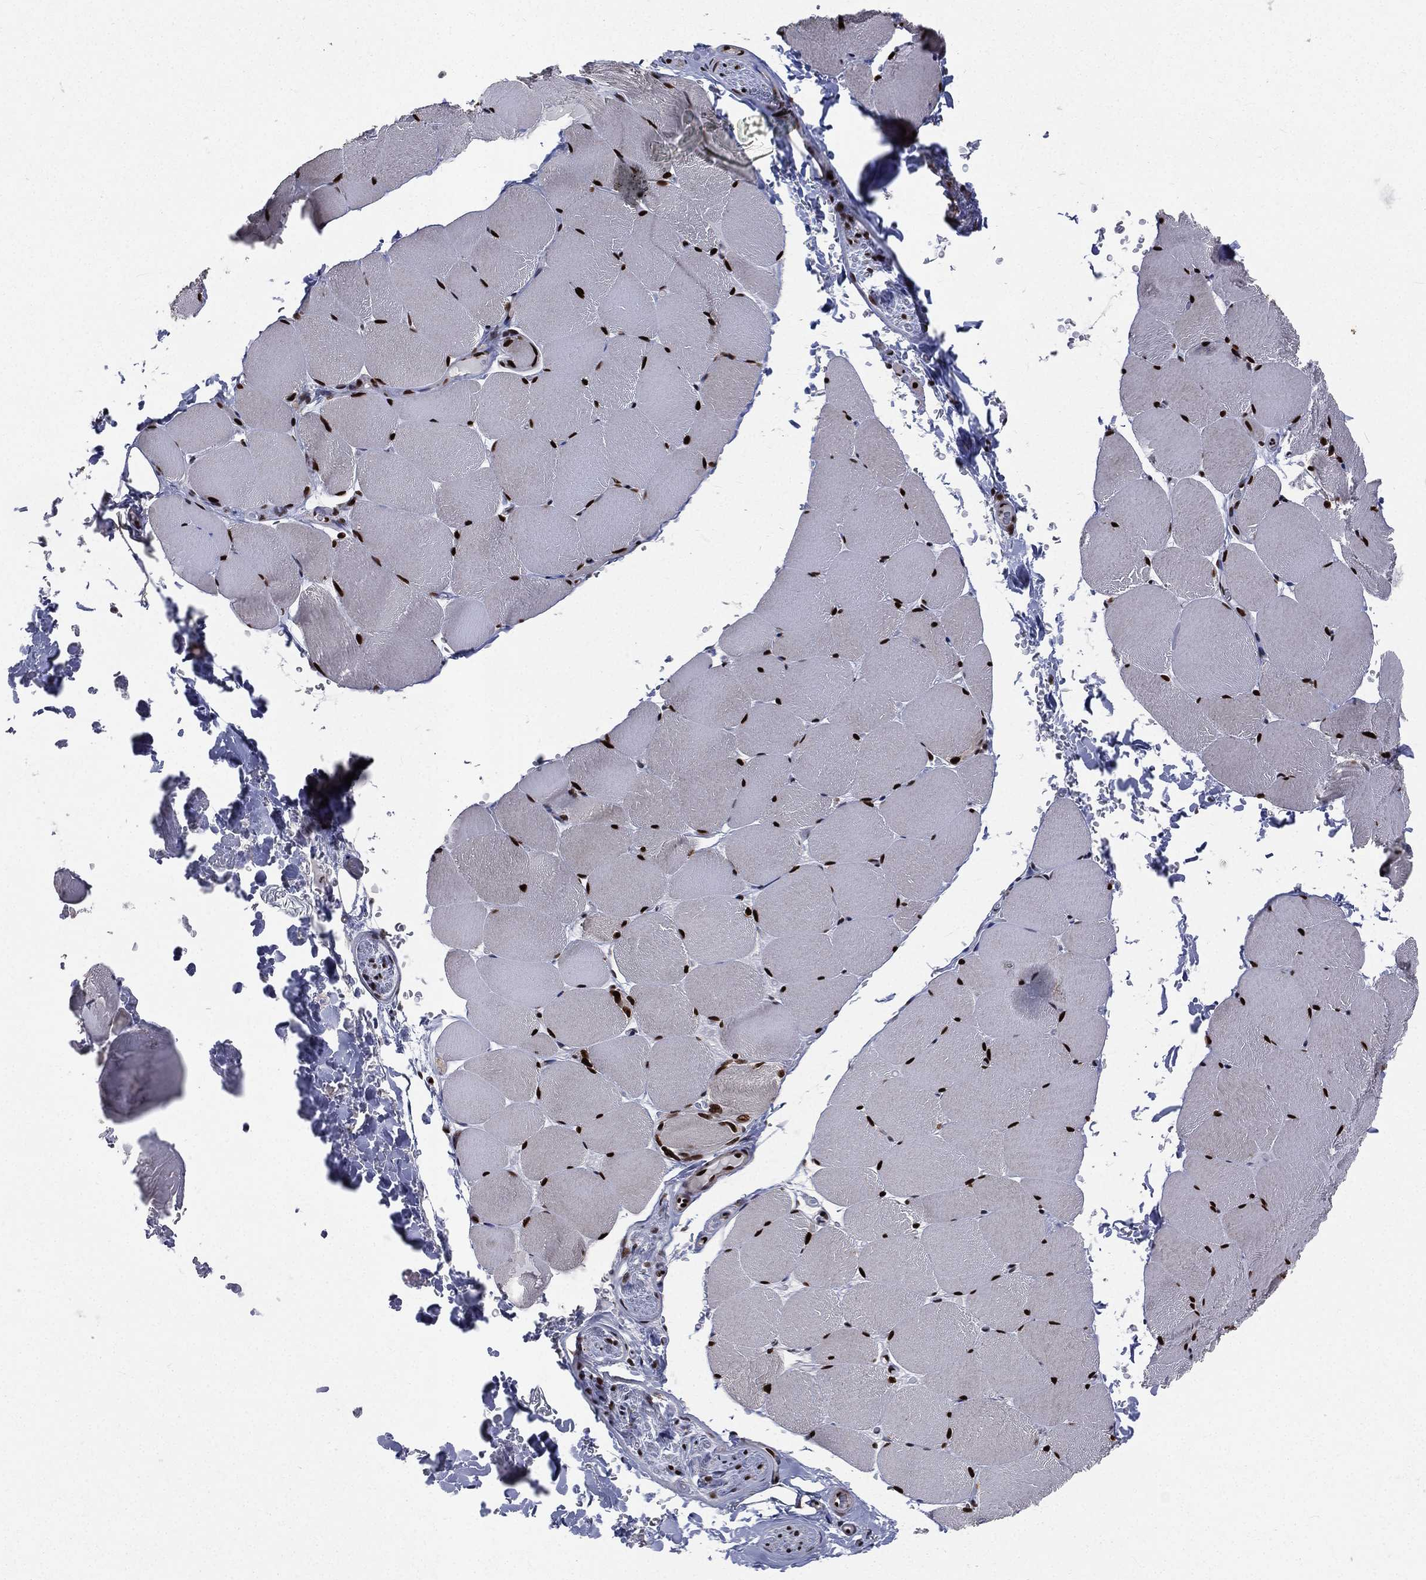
{"staining": {"intensity": "strong", "quantity": ">75%", "location": "nuclear"}, "tissue": "skeletal muscle", "cell_type": "Myocytes", "image_type": "normal", "snomed": [{"axis": "morphology", "description": "Normal tissue, NOS"}, {"axis": "topography", "description": "Skeletal muscle"}], "caption": "Immunohistochemistry (IHC) (DAB (3,3'-diaminobenzidine)) staining of normal human skeletal muscle displays strong nuclear protein positivity in approximately >75% of myocytes. Nuclei are stained in blue.", "gene": "POLB", "patient": {"sex": "female", "age": 37}}